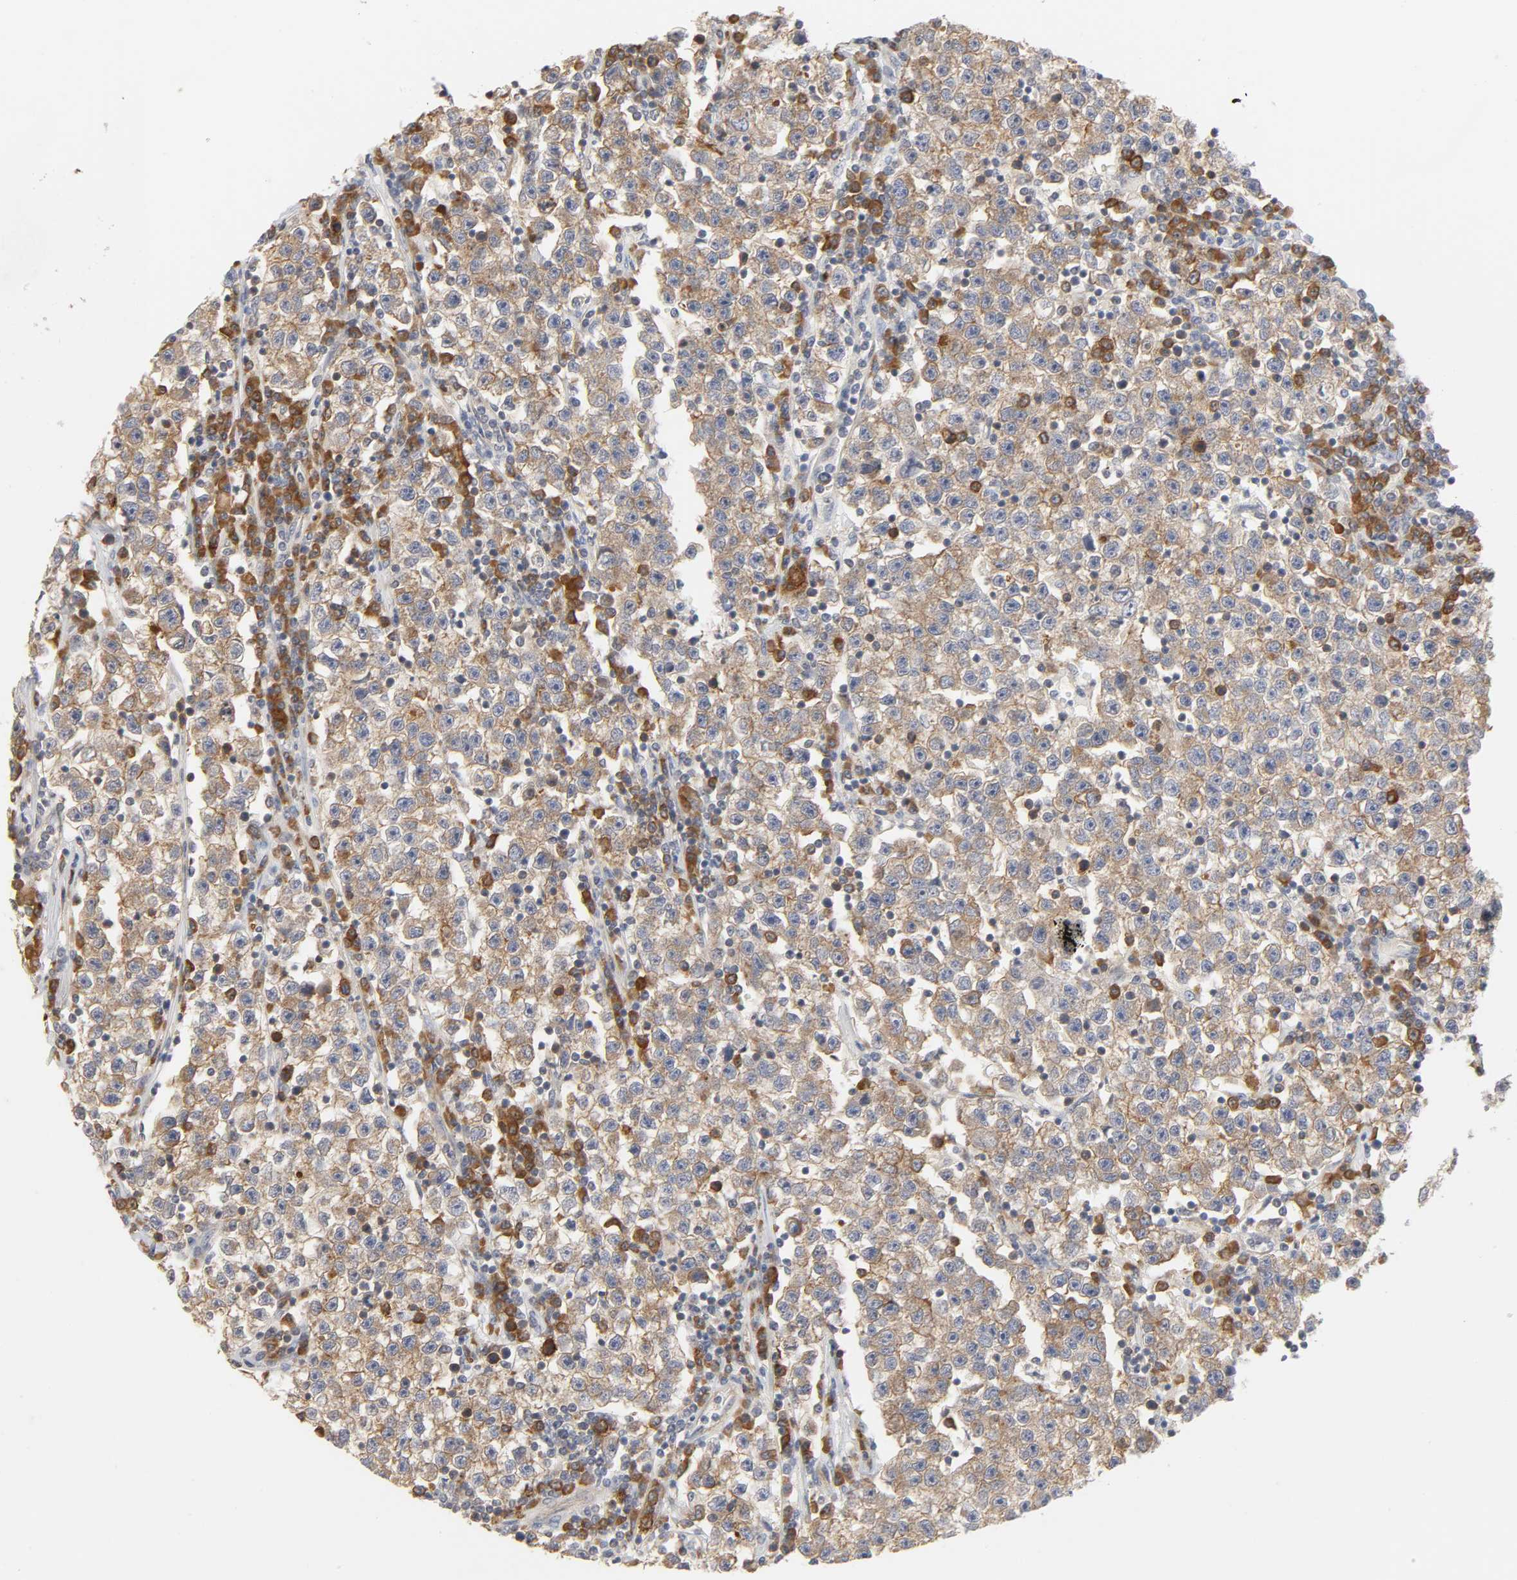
{"staining": {"intensity": "weak", "quantity": ">75%", "location": "cytoplasmic/membranous"}, "tissue": "testis cancer", "cell_type": "Tumor cells", "image_type": "cancer", "snomed": [{"axis": "morphology", "description": "Seminoma, NOS"}, {"axis": "topography", "description": "Testis"}], "caption": "A brown stain labels weak cytoplasmic/membranous staining of a protein in human testis cancer (seminoma) tumor cells.", "gene": "SCHIP1", "patient": {"sex": "male", "age": 22}}